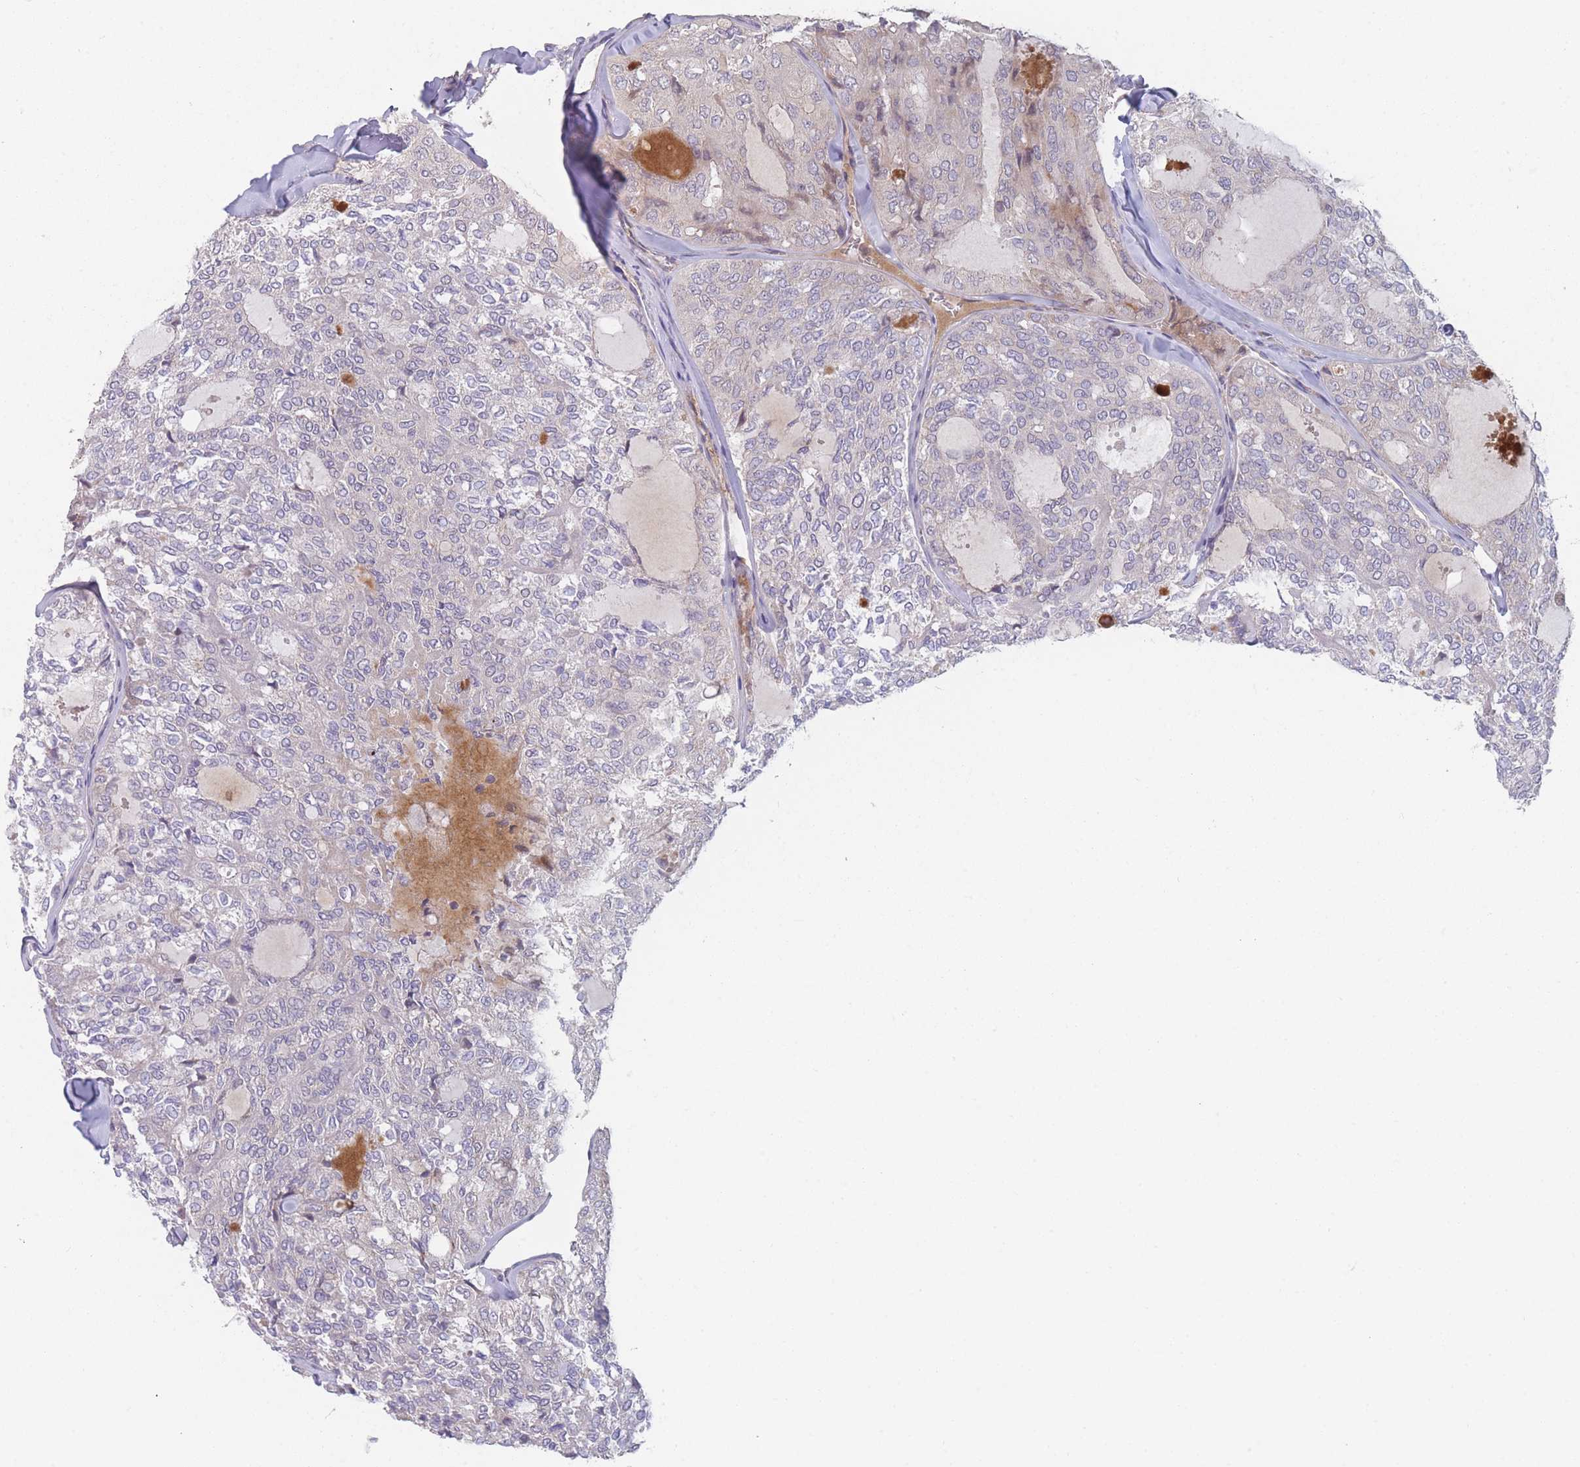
{"staining": {"intensity": "negative", "quantity": "none", "location": "none"}, "tissue": "thyroid cancer", "cell_type": "Tumor cells", "image_type": "cancer", "snomed": [{"axis": "morphology", "description": "Follicular adenoma carcinoma, NOS"}, {"axis": "topography", "description": "Thyroid gland"}], "caption": "High power microscopy photomicrograph of an immunohistochemistry histopathology image of follicular adenoma carcinoma (thyroid), revealing no significant staining in tumor cells.", "gene": "ANKRD10", "patient": {"sex": "male", "age": 75}}